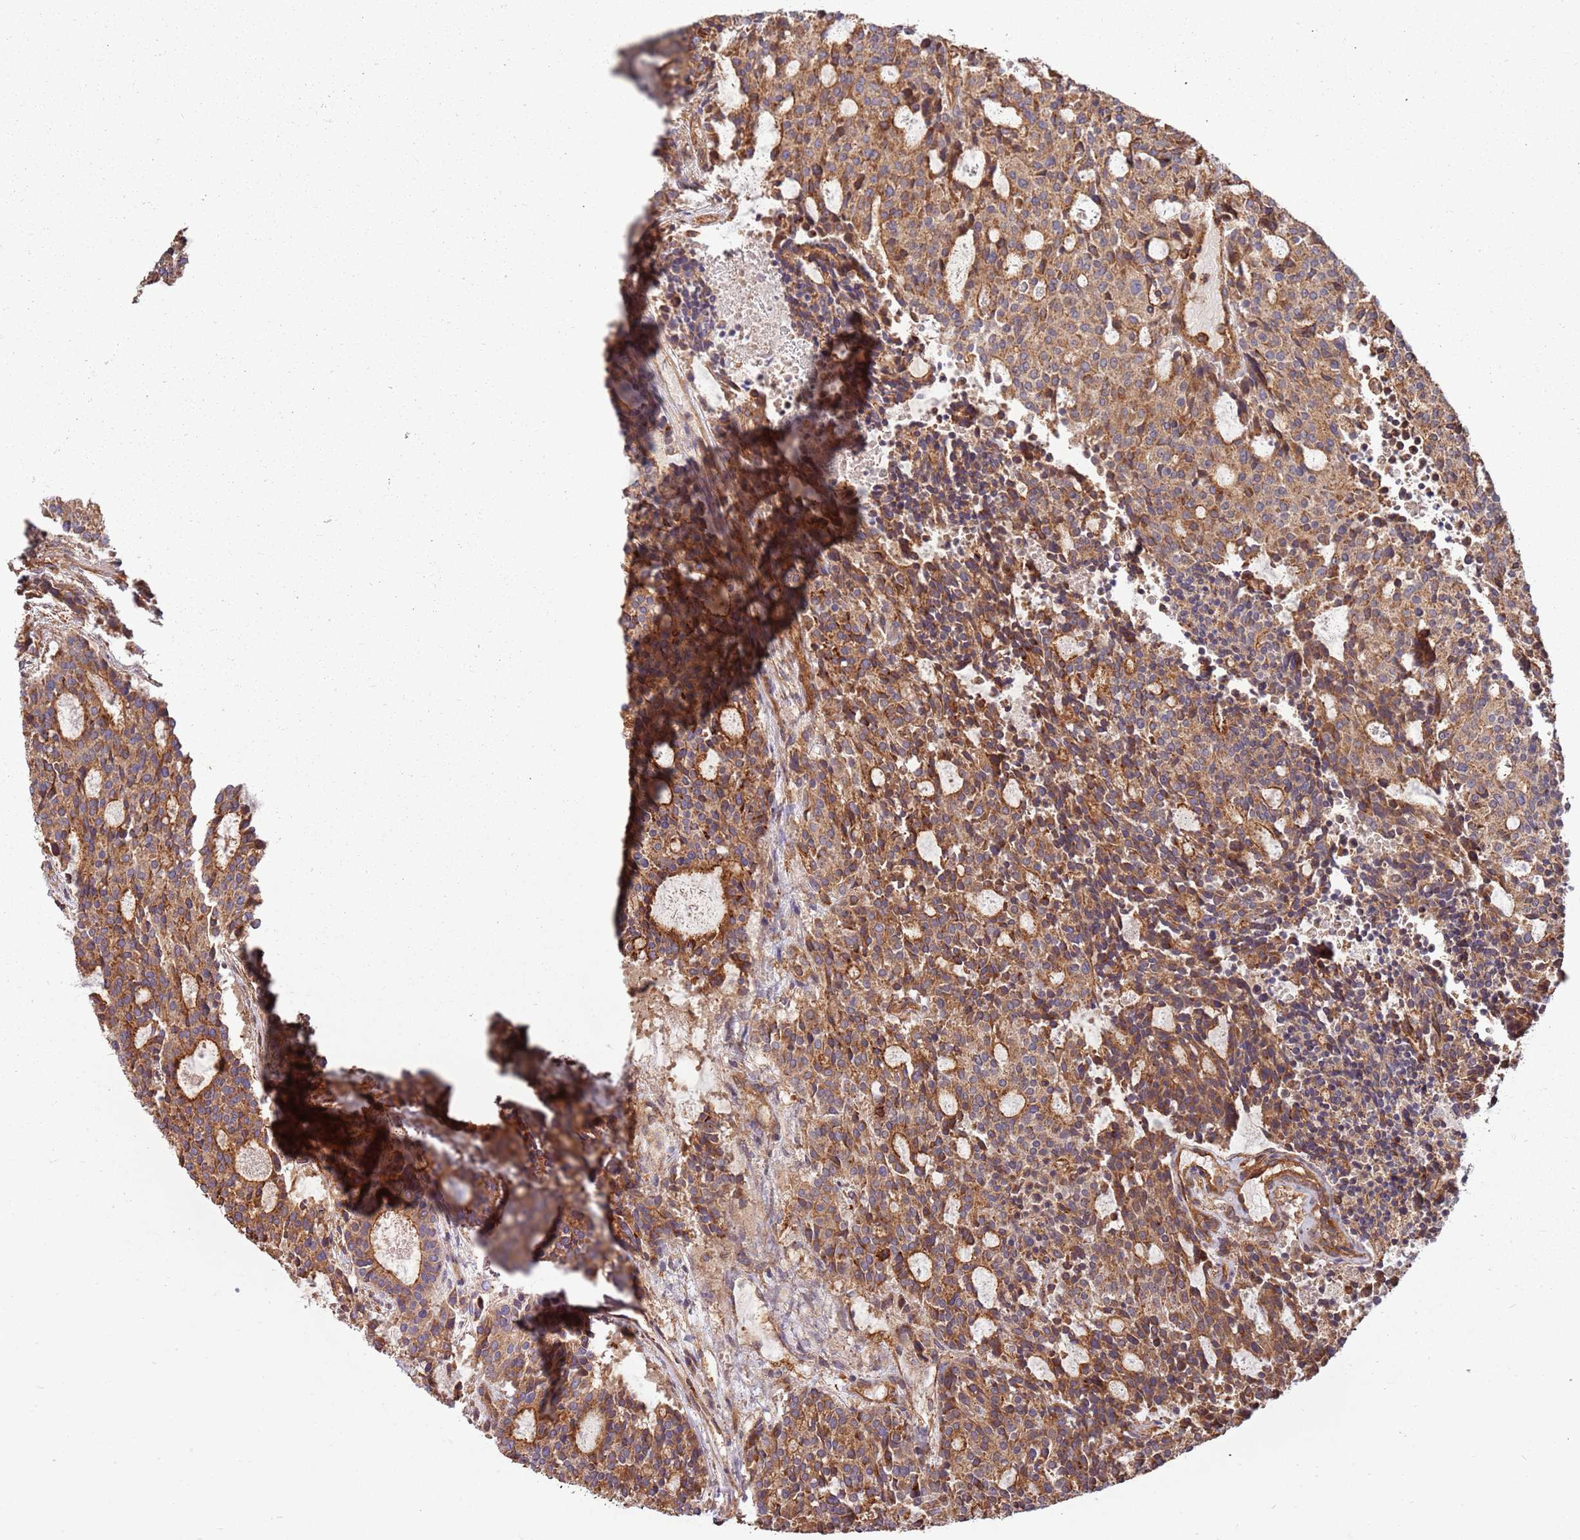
{"staining": {"intensity": "moderate", "quantity": ">75%", "location": "cytoplasmic/membranous"}, "tissue": "carcinoid", "cell_type": "Tumor cells", "image_type": "cancer", "snomed": [{"axis": "morphology", "description": "Carcinoid, malignant, NOS"}, {"axis": "topography", "description": "Pancreas"}], "caption": "A high-resolution photomicrograph shows IHC staining of malignant carcinoid, which displays moderate cytoplasmic/membranous staining in about >75% of tumor cells.", "gene": "ACVR2A", "patient": {"sex": "female", "age": 54}}